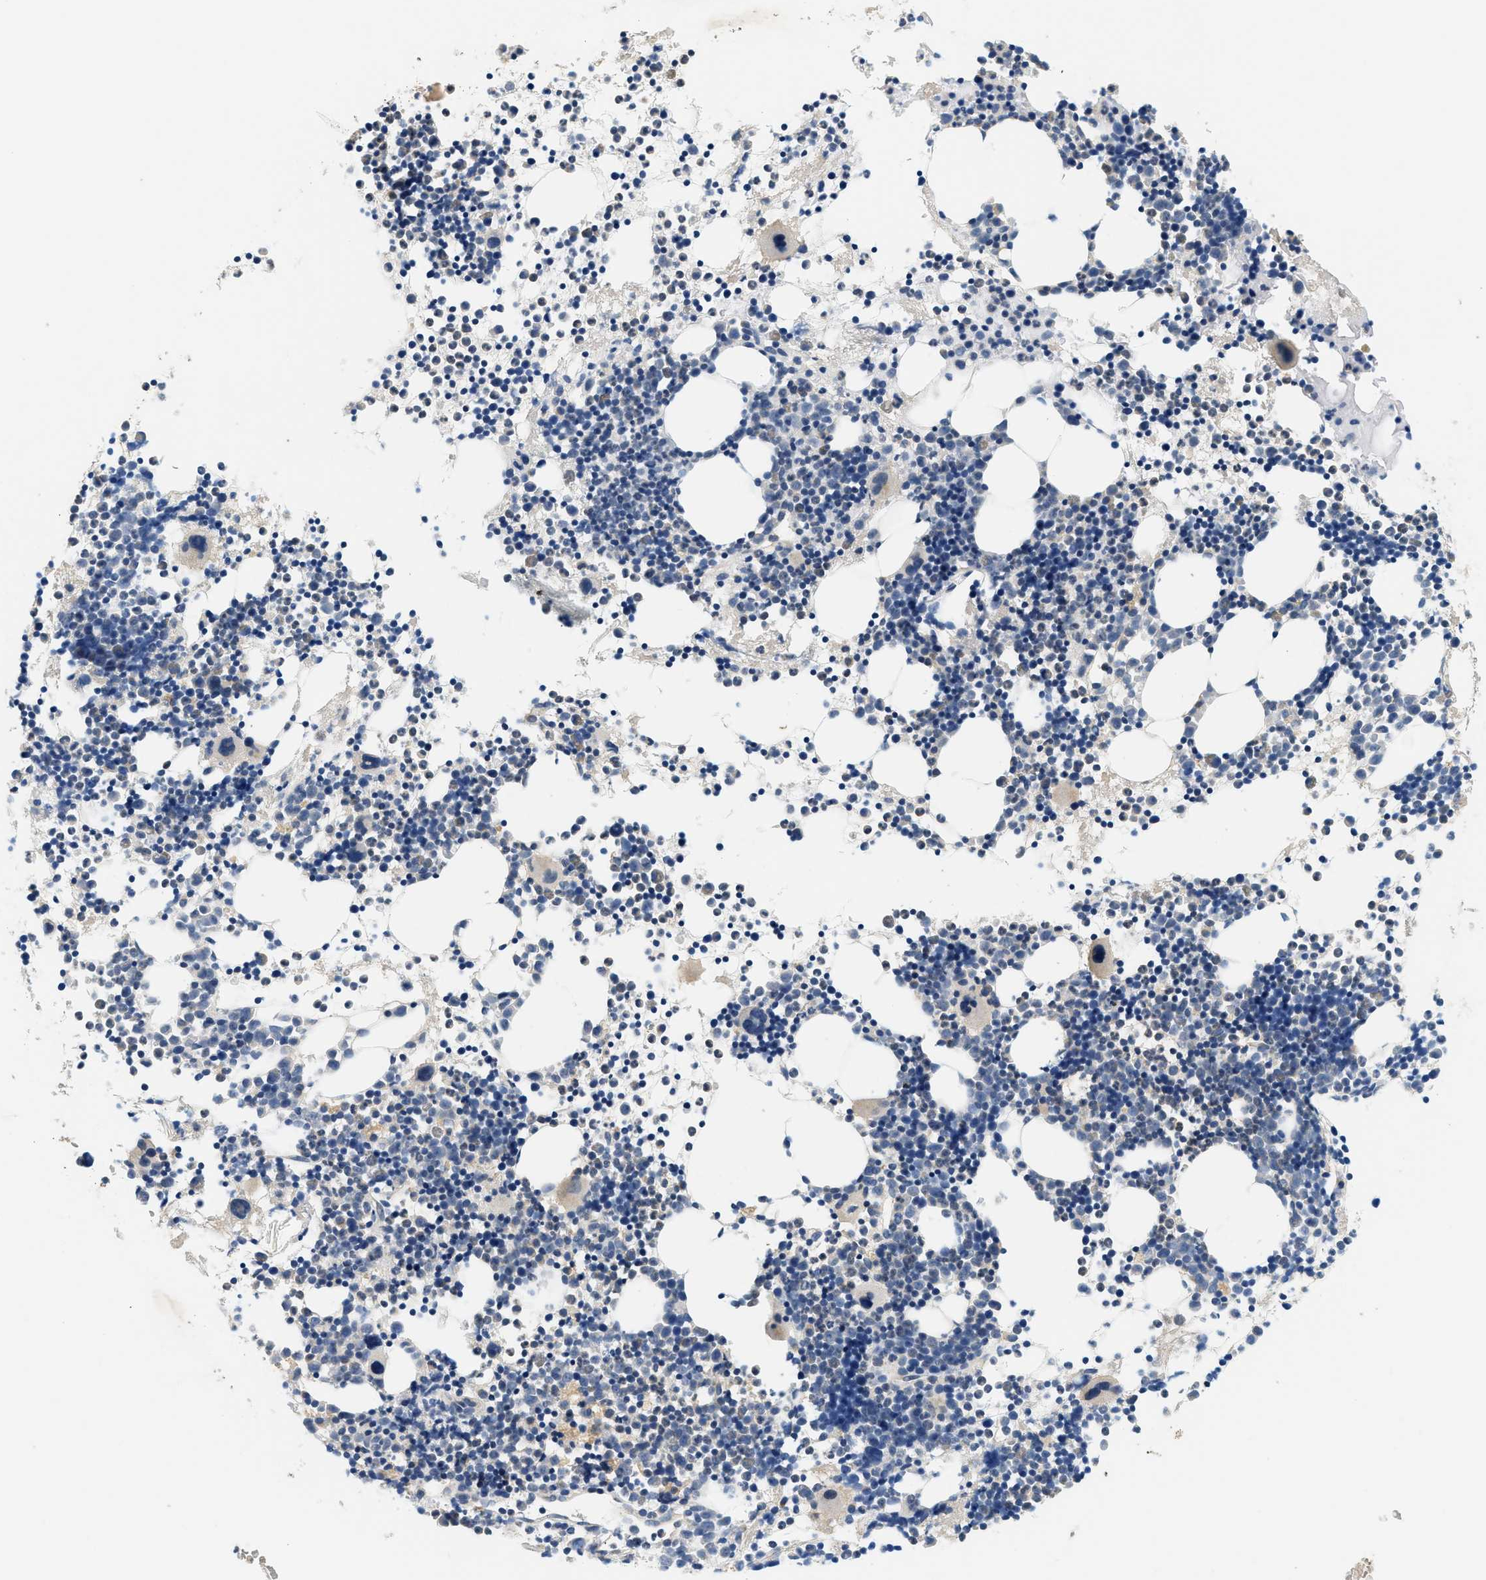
{"staining": {"intensity": "weak", "quantity": "<25%", "location": "cytoplasmic/membranous"}, "tissue": "bone marrow", "cell_type": "Hematopoietic cells", "image_type": "normal", "snomed": [{"axis": "morphology", "description": "Normal tissue, NOS"}, {"axis": "morphology", "description": "Inflammation, NOS"}, {"axis": "topography", "description": "Bone marrow"}], "caption": "A photomicrograph of human bone marrow is negative for staining in hematopoietic cells. (Brightfield microscopy of DAB (3,3'-diaminobenzidine) immunohistochemistry at high magnification).", "gene": "SLC35E1", "patient": {"sex": "female", "age": 61}}